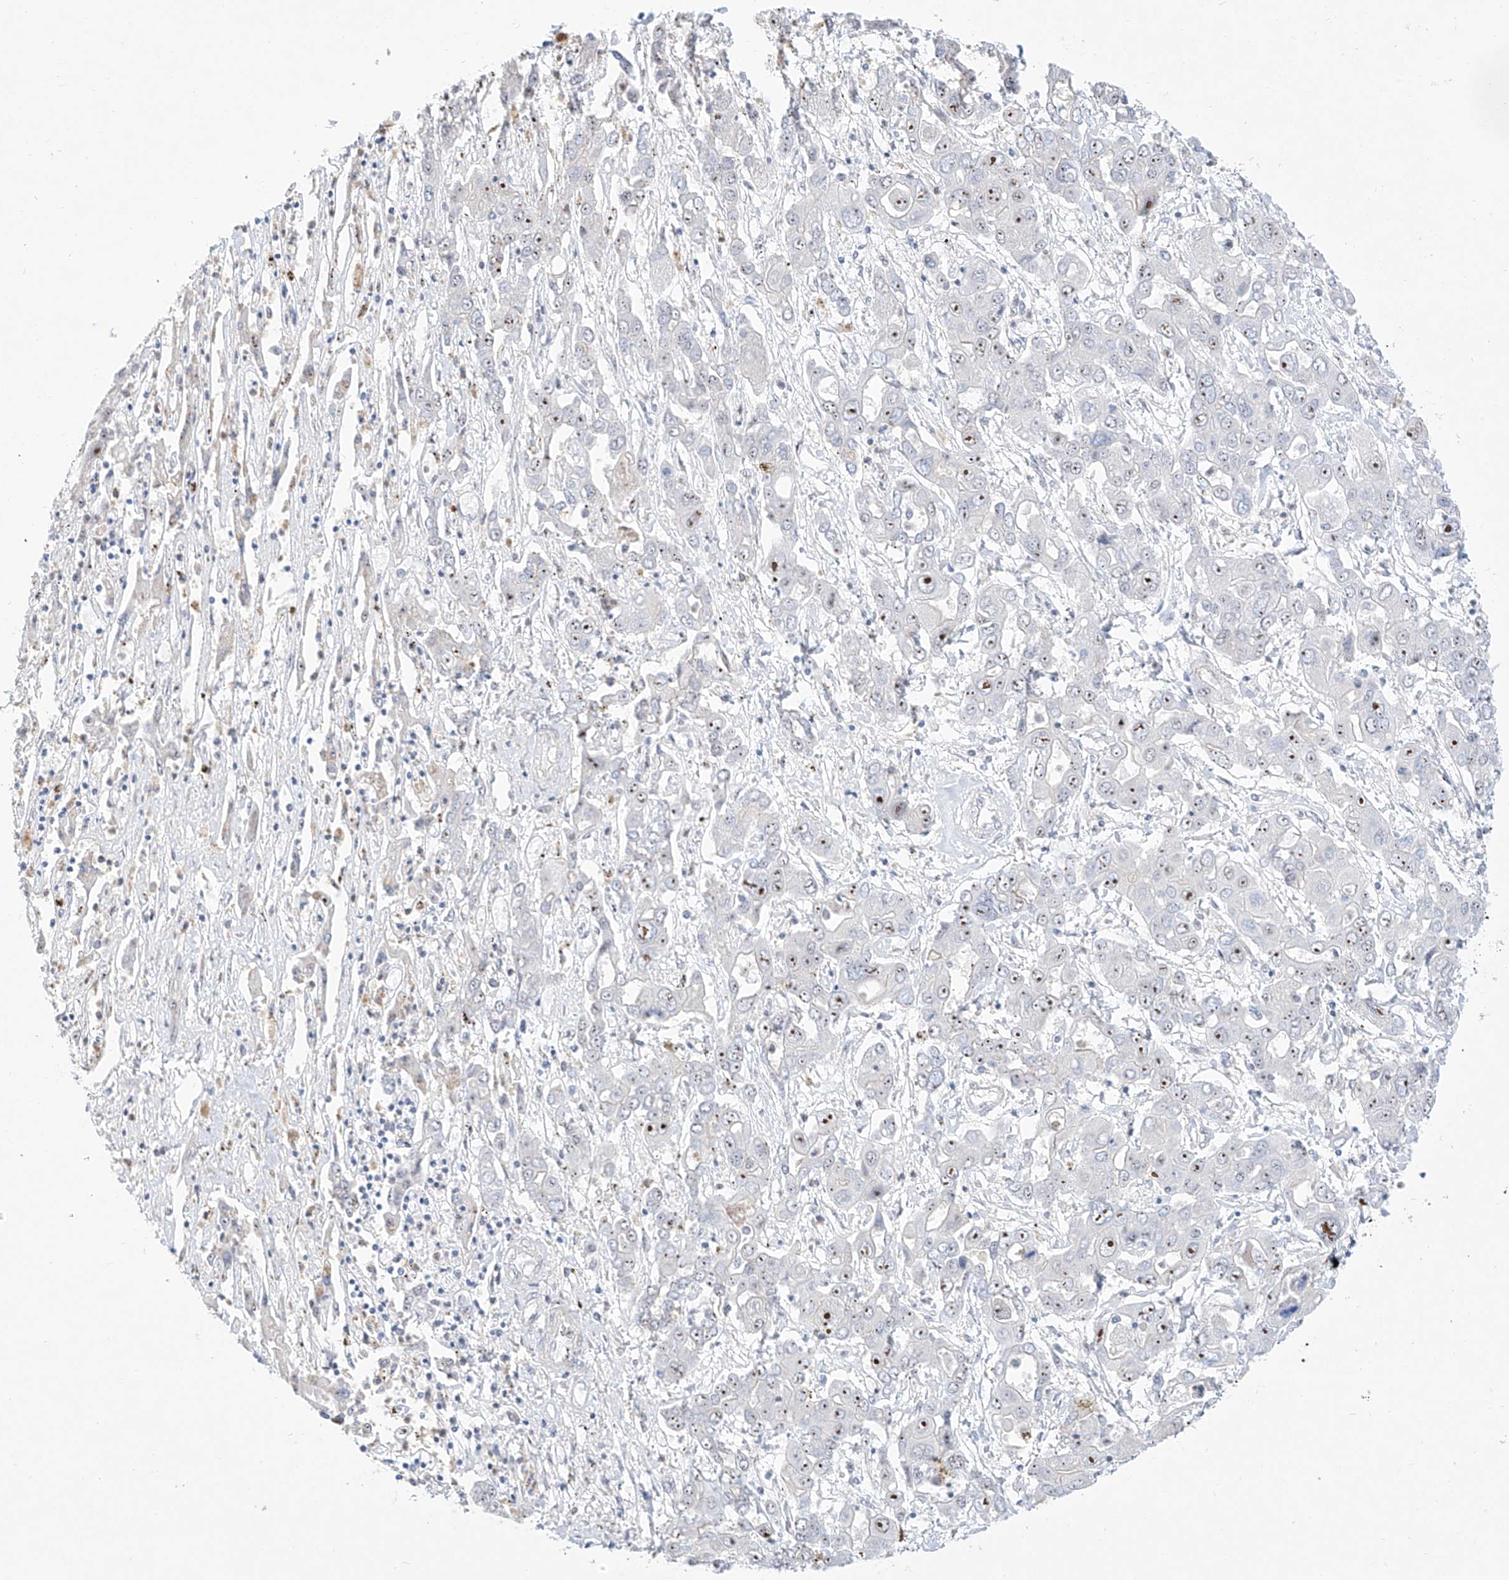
{"staining": {"intensity": "moderate", "quantity": "<25%", "location": "nuclear"}, "tissue": "liver cancer", "cell_type": "Tumor cells", "image_type": "cancer", "snomed": [{"axis": "morphology", "description": "Cholangiocarcinoma"}, {"axis": "topography", "description": "Liver"}], "caption": "This micrograph demonstrates IHC staining of human liver cholangiocarcinoma, with low moderate nuclear positivity in approximately <25% of tumor cells.", "gene": "SNU13", "patient": {"sex": "male", "age": 67}}